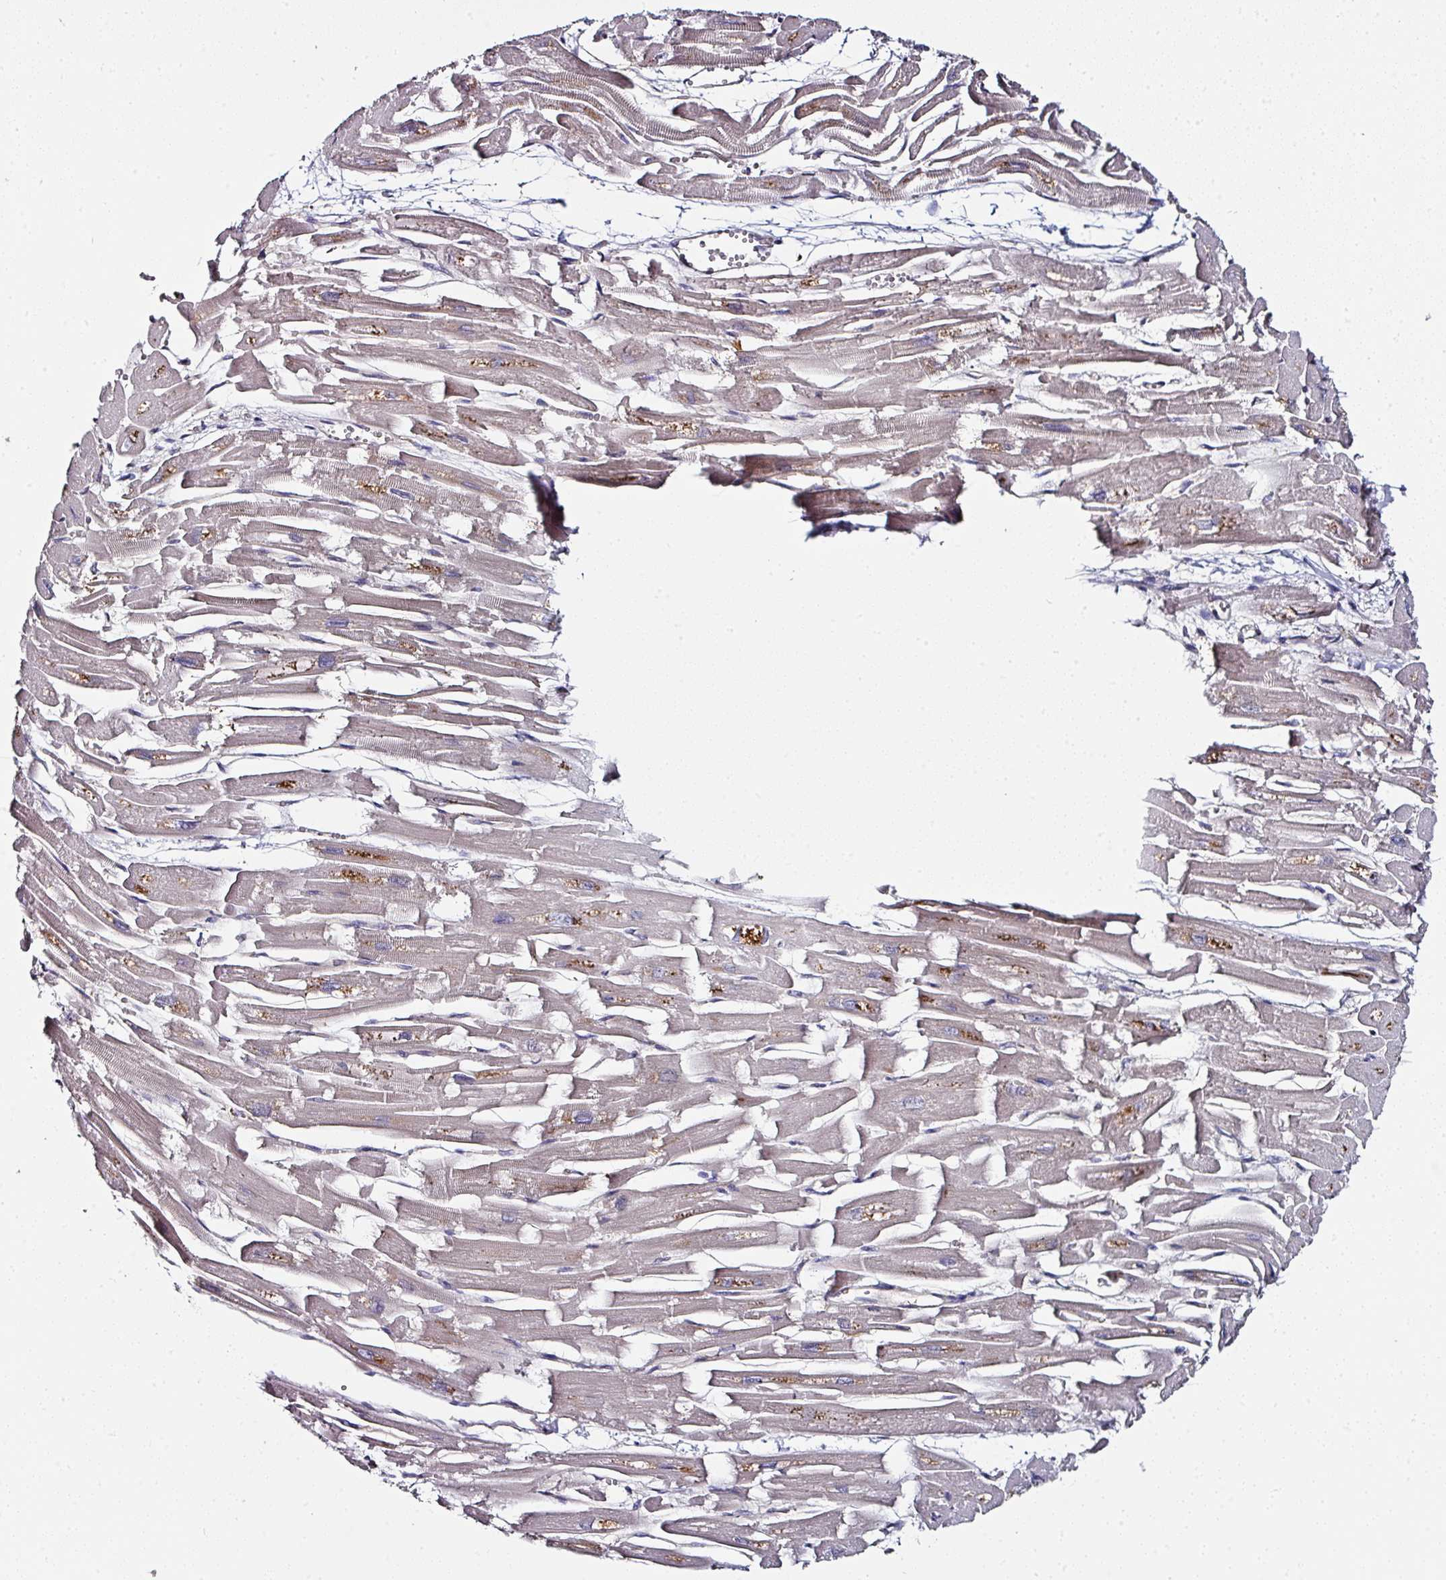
{"staining": {"intensity": "weak", "quantity": "<25%", "location": "cytoplasmic/membranous"}, "tissue": "heart muscle", "cell_type": "Cardiomyocytes", "image_type": "normal", "snomed": [{"axis": "morphology", "description": "Normal tissue, NOS"}, {"axis": "topography", "description": "Heart"}], "caption": "Immunohistochemical staining of normal human heart muscle reveals no significant staining in cardiomyocytes. (Brightfield microscopy of DAB (3,3'-diaminobenzidine) IHC at high magnification).", "gene": "CTDSP2", "patient": {"sex": "male", "age": 54}}